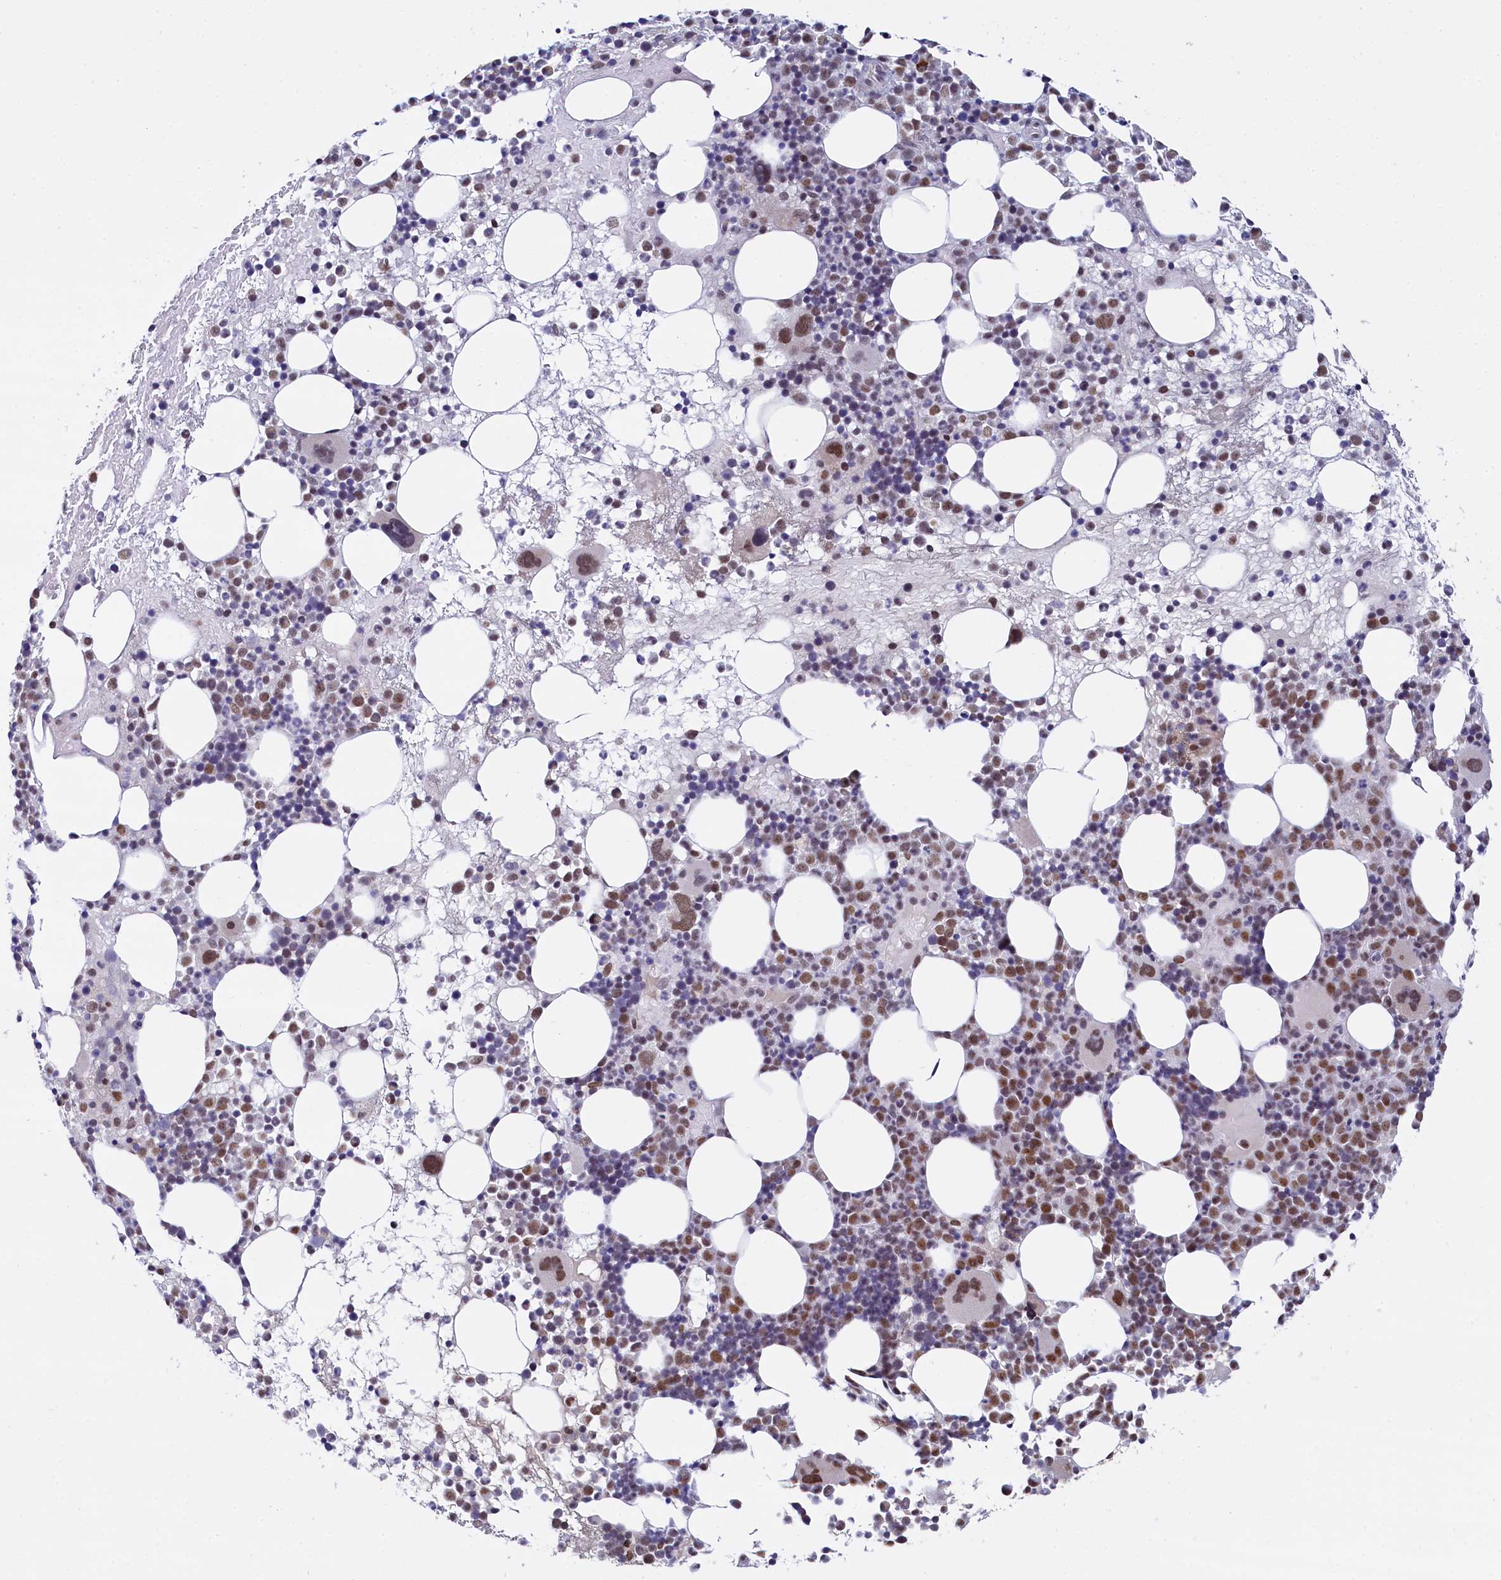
{"staining": {"intensity": "moderate", "quantity": "25%-75%", "location": "nuclear"}, "tissue": "bone marrow", "cell_type": "Hematopoietic cells", "image_type": "normal", "snomed": [{"axis": "morphology", "description": "Normal tissue, NOS"}, {"axis": "topography", "description": "Bone marrow"}], "caption": "Brown immunohistochemical staining in normal bone marrow displays moderate nuclear expression in about 25%-75% of hematopoietic cells.", "gene": "PPHLN1", "patient": {"sex": "female", "age": 57}}